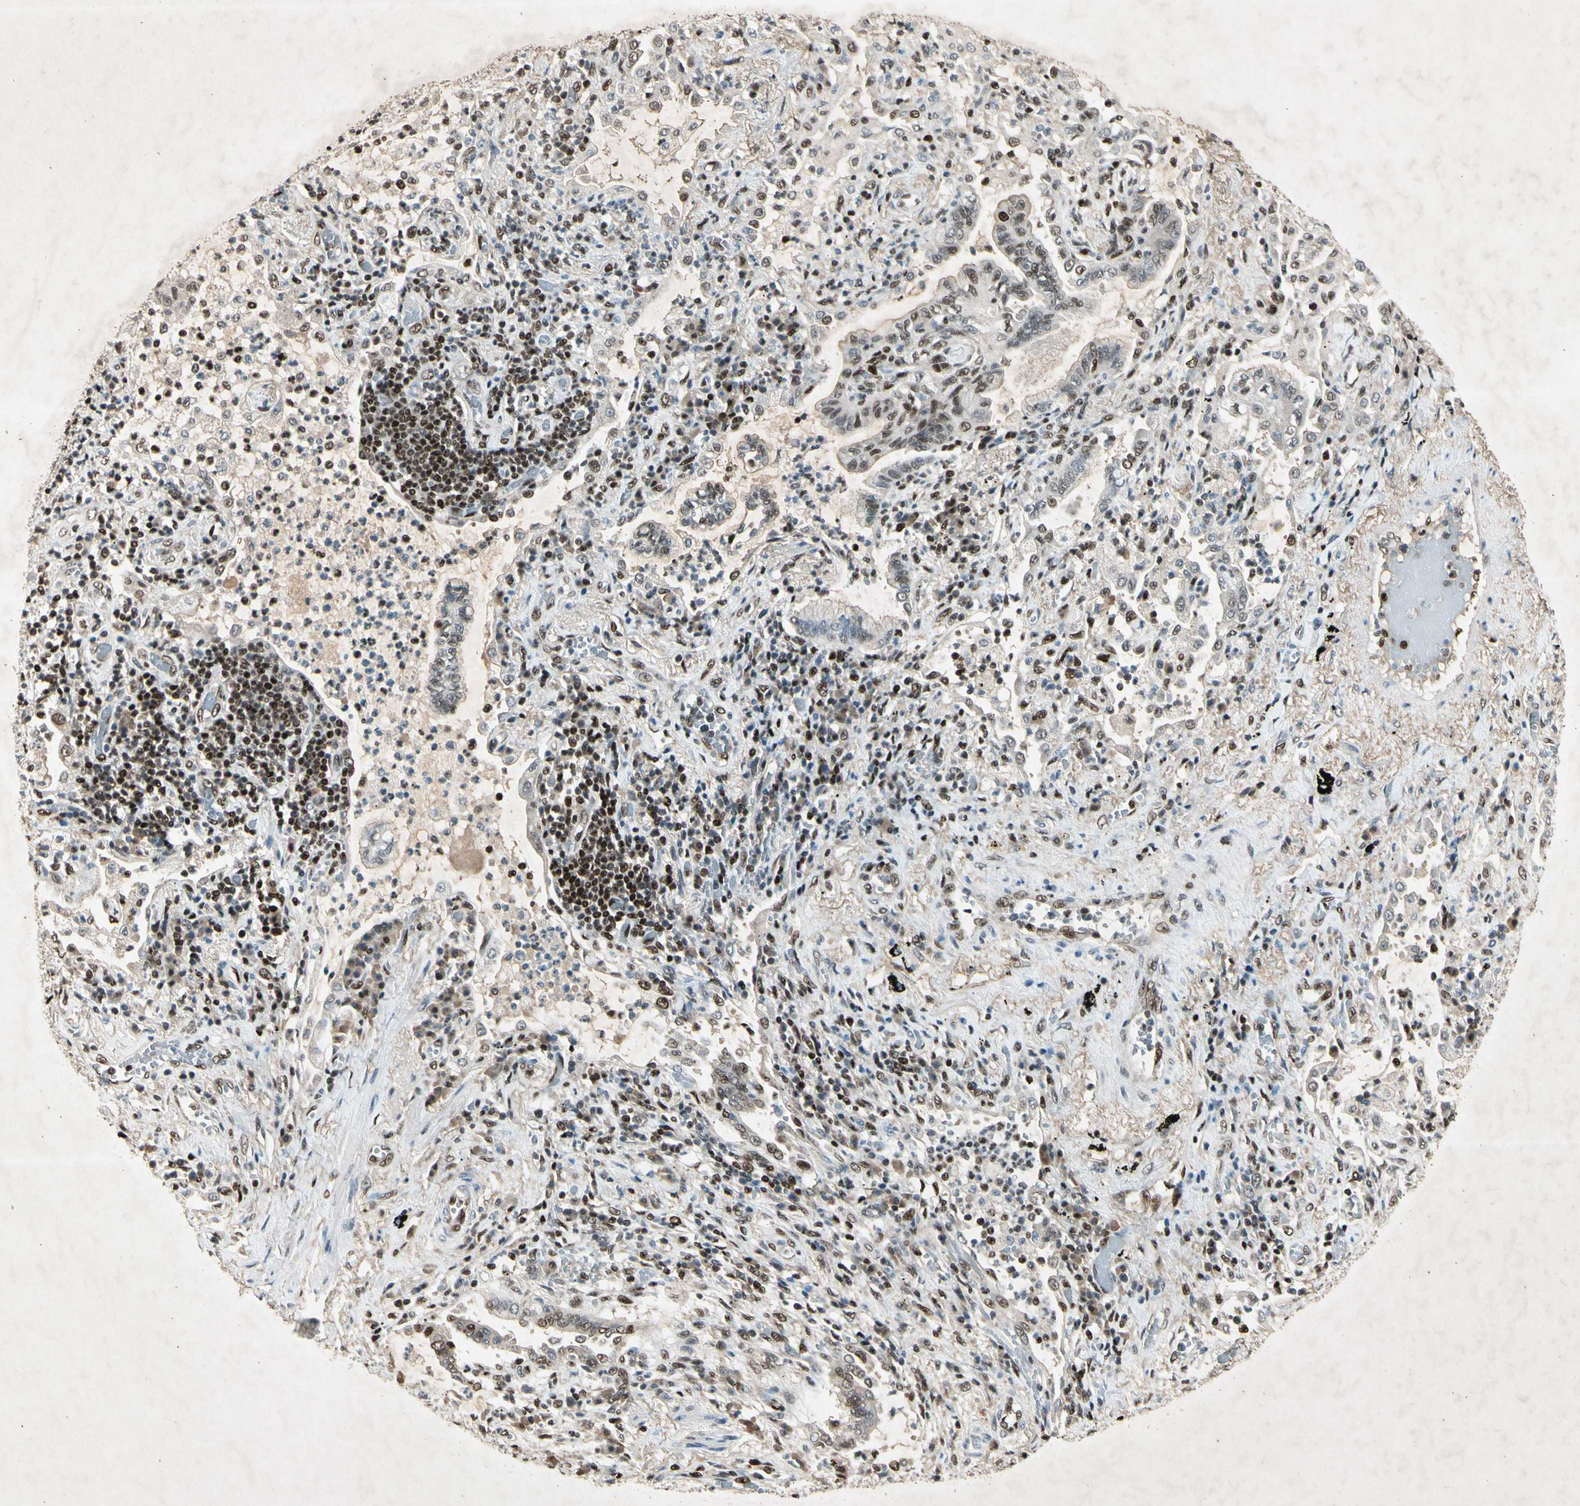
{"staining": {"intensity": "strong", "quantity": "25%-75%", "location": "nuclear"}, "tissue": "lung cancer", "cell_type": "Tumor cells", "image_type": "cancer", "snomed": [{"axis": "morphology", "description": "Normal tissue, NOS"}, {"axis": "morphology", "description": "Adenocarcinoma, NOS"}, {"axis": "topography", "description": "Bronchus"}, {"axis": "topography", "description": "Lung"}], "caption": "Strong nuclear expression is appreciated in approximately 25%-75% of tumor cells in lung adenocarcinoma.", "gene": "RNF43", "patient": {"sex": "female", "age": 70}}